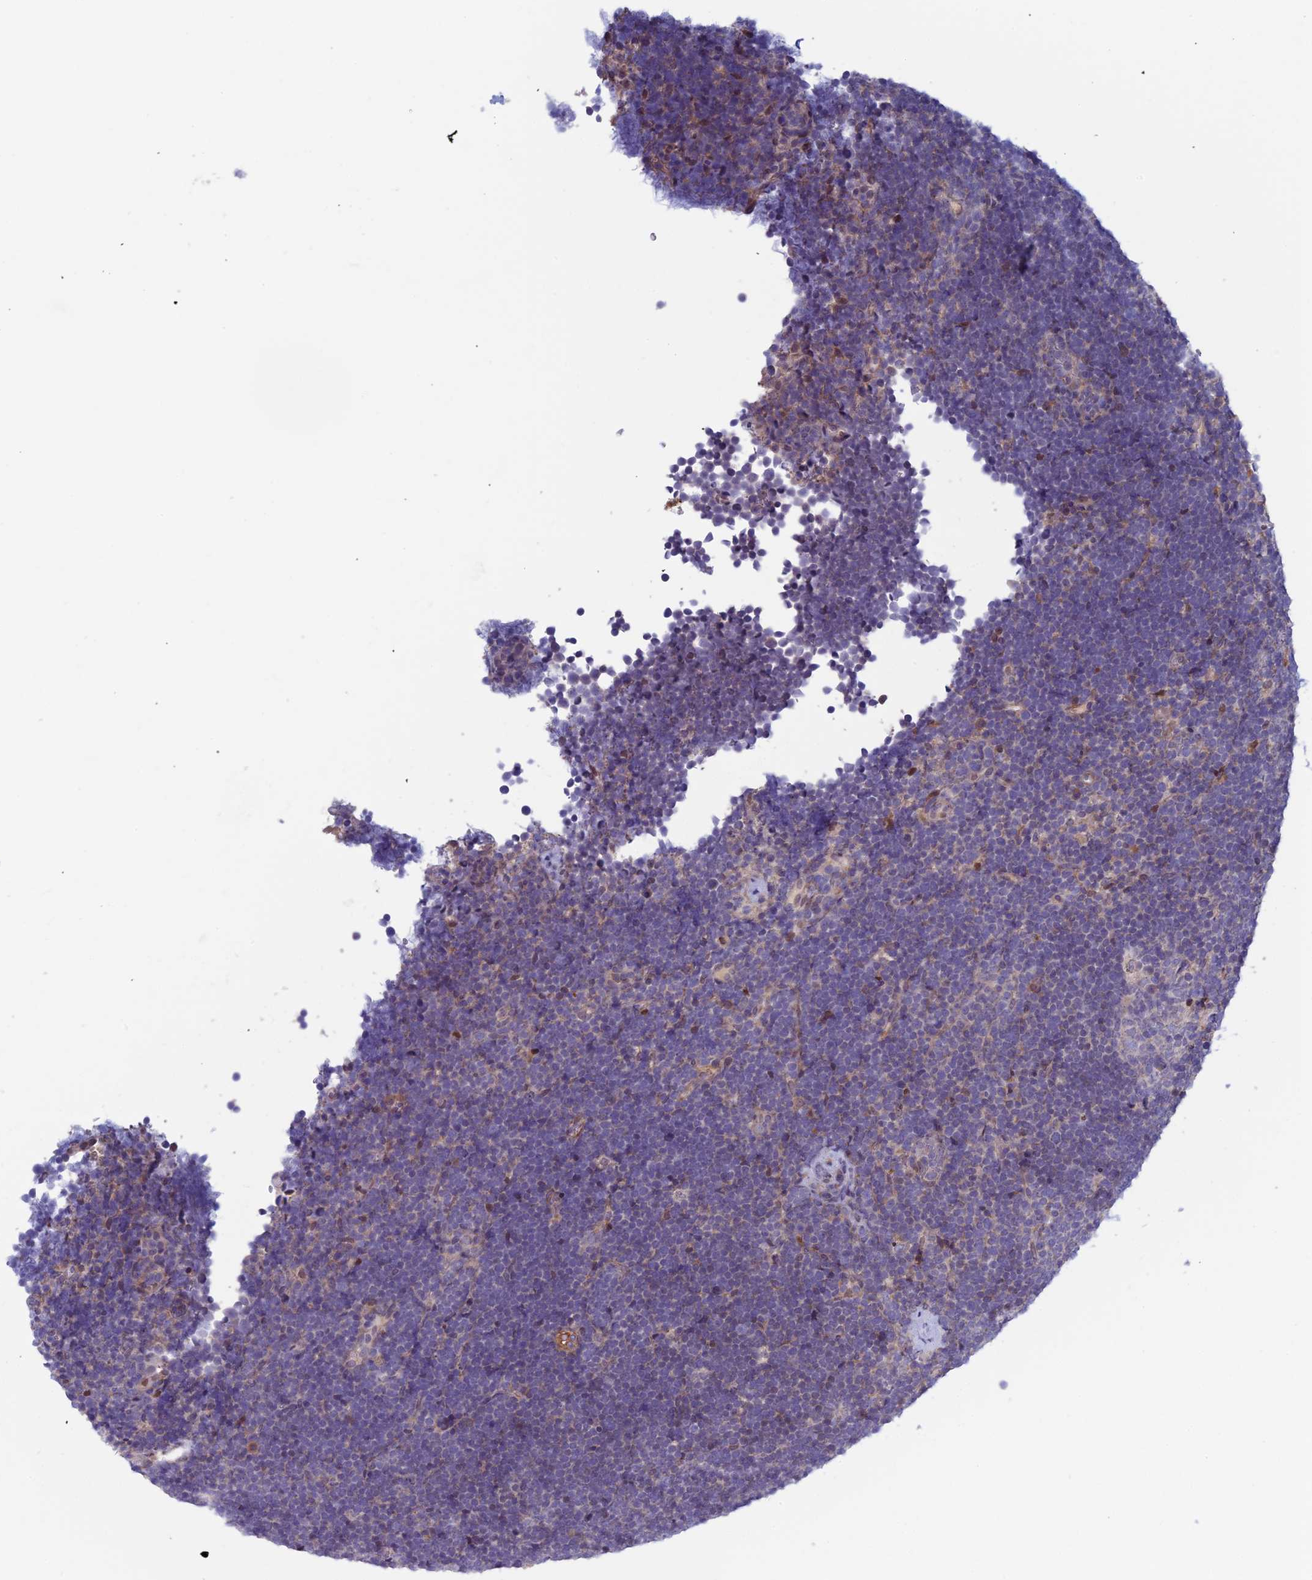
{"staining": {"intensity": "negative", "quantity": "none", "location": "none"}, "tissue": "lymphoma", "cell_type": "Tumor cells", "image_type": "cancer", "snomed": [{"axis": "morphology", "description": "Malignant lymphoma, non-Hodgkin's type, High grade"}, {"axis": "topography", "description": "Lymph node"}], "caption": "The histopathology image exhibits no staining of tumor cells in high-grade malignant lymphoma, non-Hodgkin's type.", "gene": "FADS1", "patient": {"sex": "male", "age": 13}}